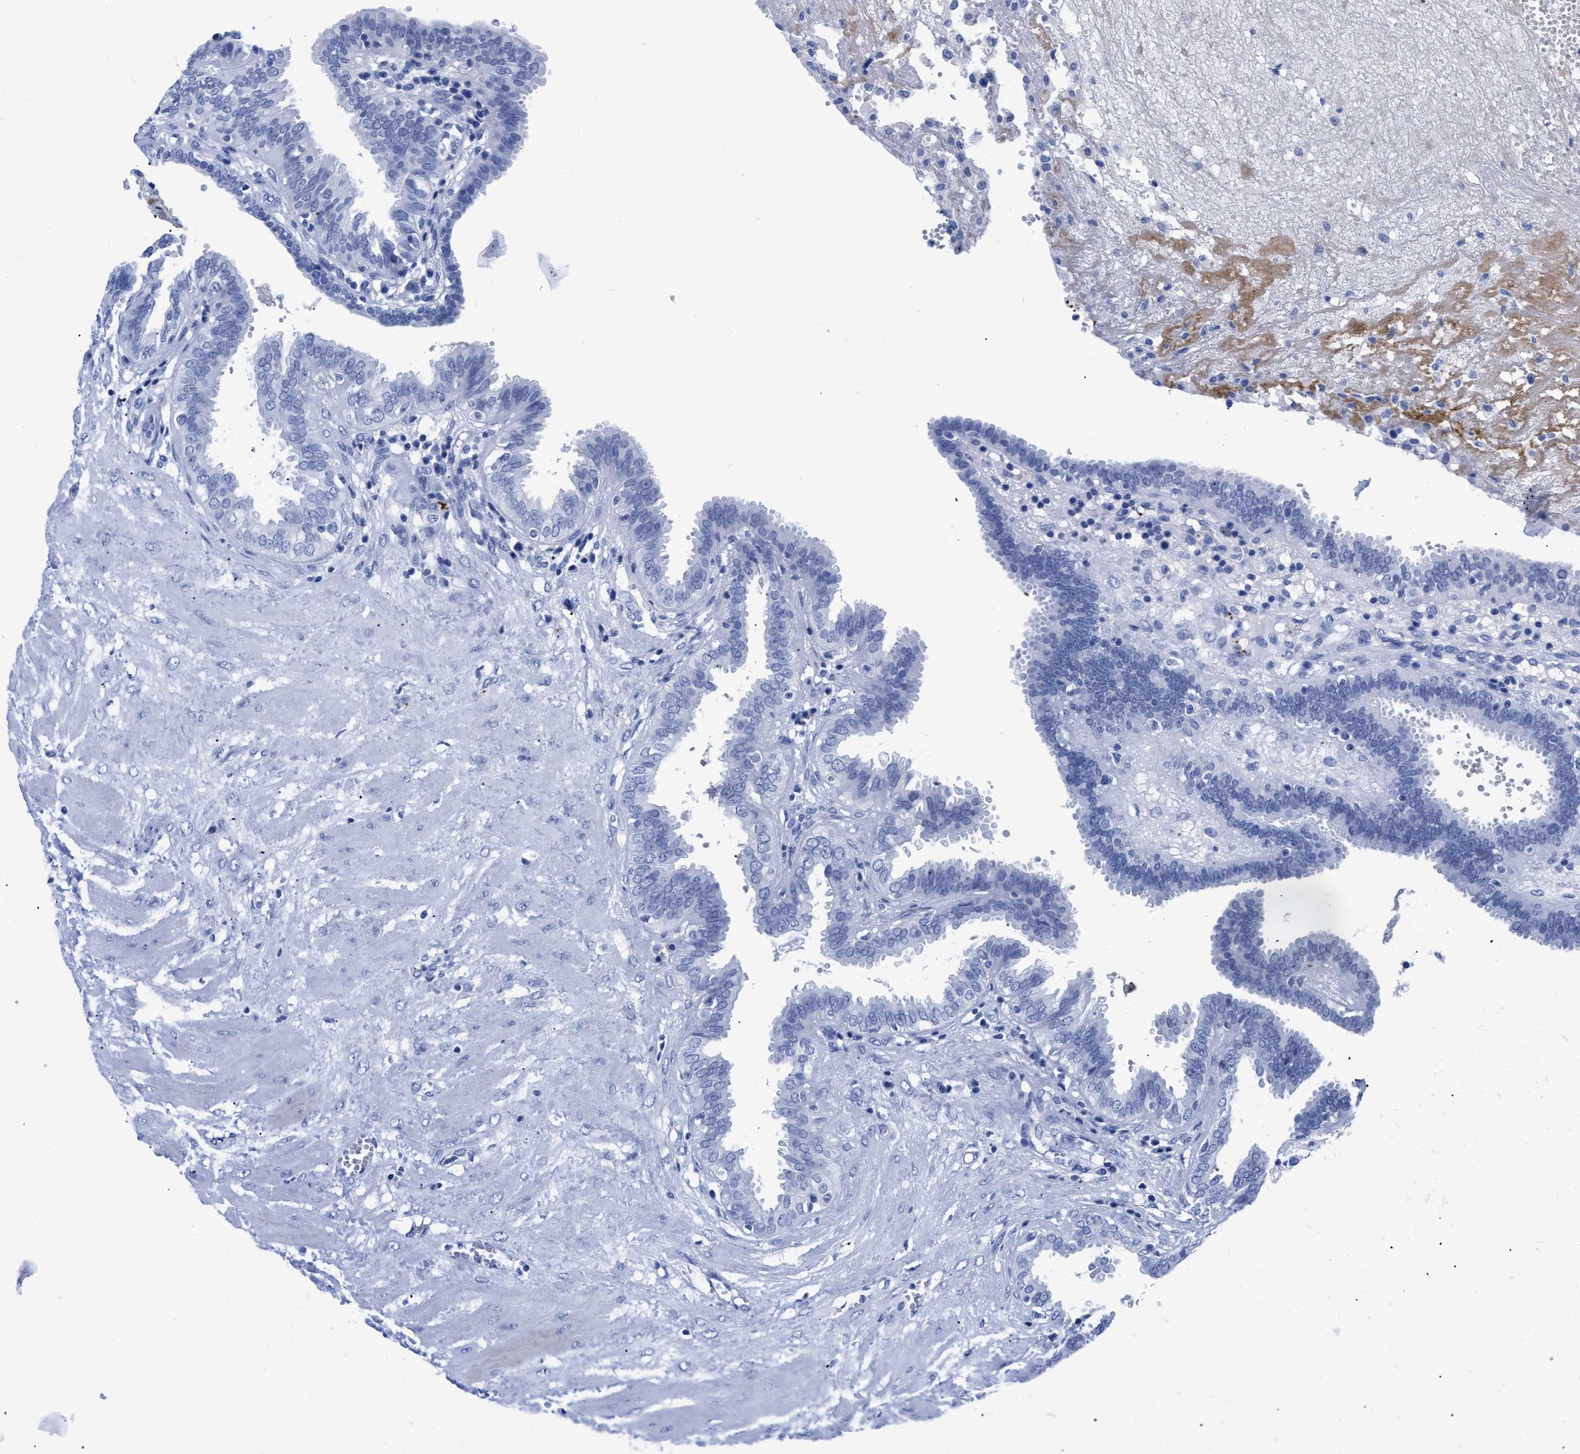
{"staining": {"intensity": "negative", "quantity": "none", "location": "none"}, "tissue": "fallopian tube", "cell_type": "Glandular cells", "image_type": "normal", "snomed": [{"axis": "morphology", "description": "Normal tissue, NOS"}, {"axis": "topography", "description": "Fallopian tube"}, {"axis": "topography", "description": "Placenta"}], "caption": "Glandular cells are negative for brown protein staining in normal fallopian tube. (Immunohistochemistry (ihc), brightfield microscopy, high magnification).", "gene": "TREML1", "patient": {"sex": "female", "age": 32}}